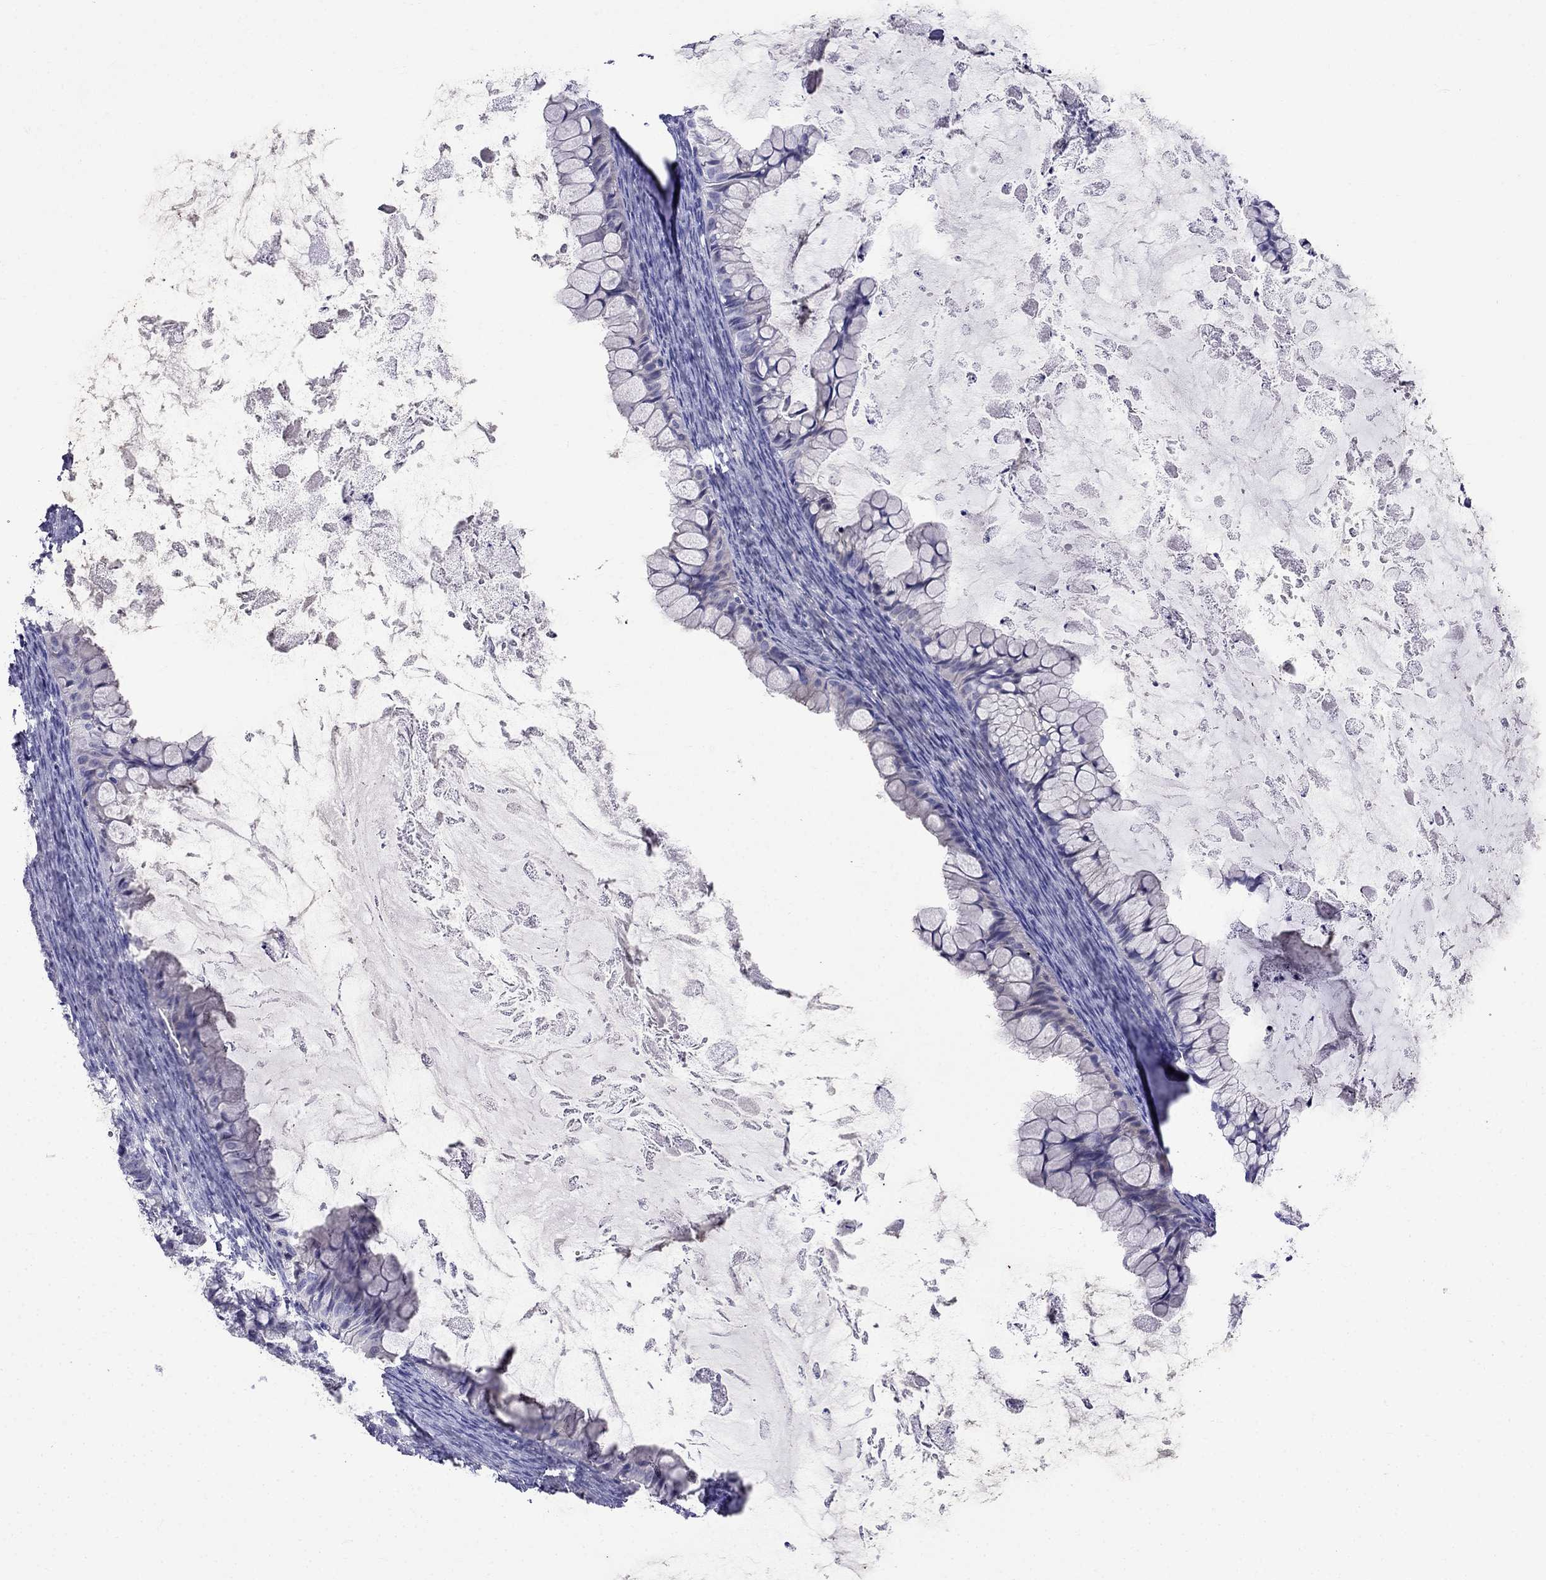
{"staining": {"intensity": "negative", "quantity": "none", "location": "none"}, "tissue": "ovarian cancer", "cell_type": "Tumor cells", "image_type": "cancer", "snomed": [{"axis": "morphology", "description": "Cystadenocarcinoma, mucinous, NOS"}, {"axis": "topography", "description": "Ovary"}], "caption": "IHC of human ovarian cancer demonstrates no staining in tumor cells. (DAB IHC, high magnification).", "gene": "PATE1", "patient": {"sex": "female", "age": 35}}